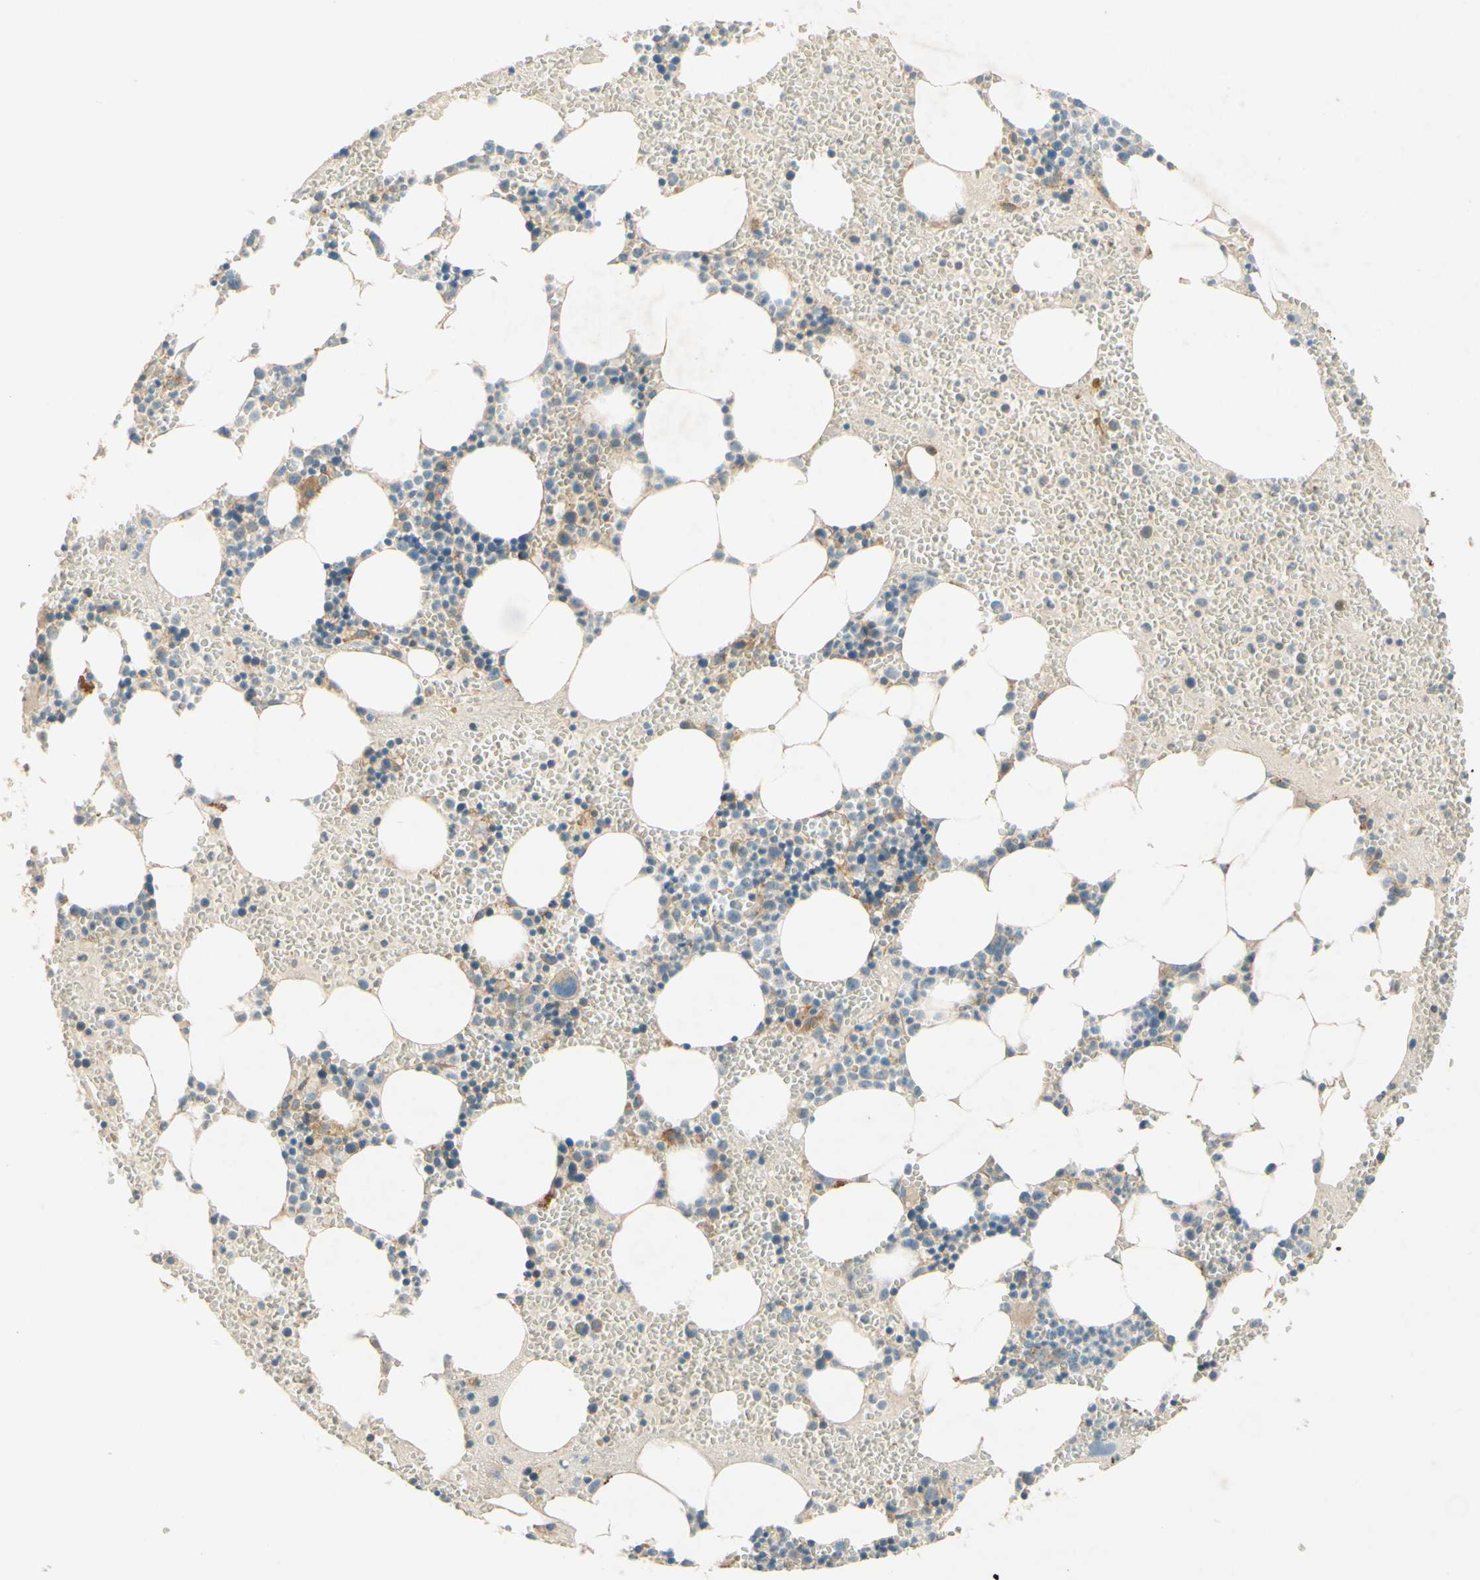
{"staining": {"intensity": "moderate", "quantity": ">75%", "location": "cytoplasmic/membranous"}, "tissue": "bone marrow", "cell_type": "Hematopoietic cells", "image_type": "normal", "snomed": [{"axis": "morphology", "description": "Normal tissue, NOS"}, {"axis": "morphology", "description": "Inflammation, NOS"}, {"axis": "topography", "description": "Bone marrow"}], "caption": "Hematopoietic cells exhibit moderate cytoplasmic/membranous positivity in approximately >75% of cells in benign bone marrow.", "gene": "ADAM17", "patient": {"sex": "female", "age": 76}}